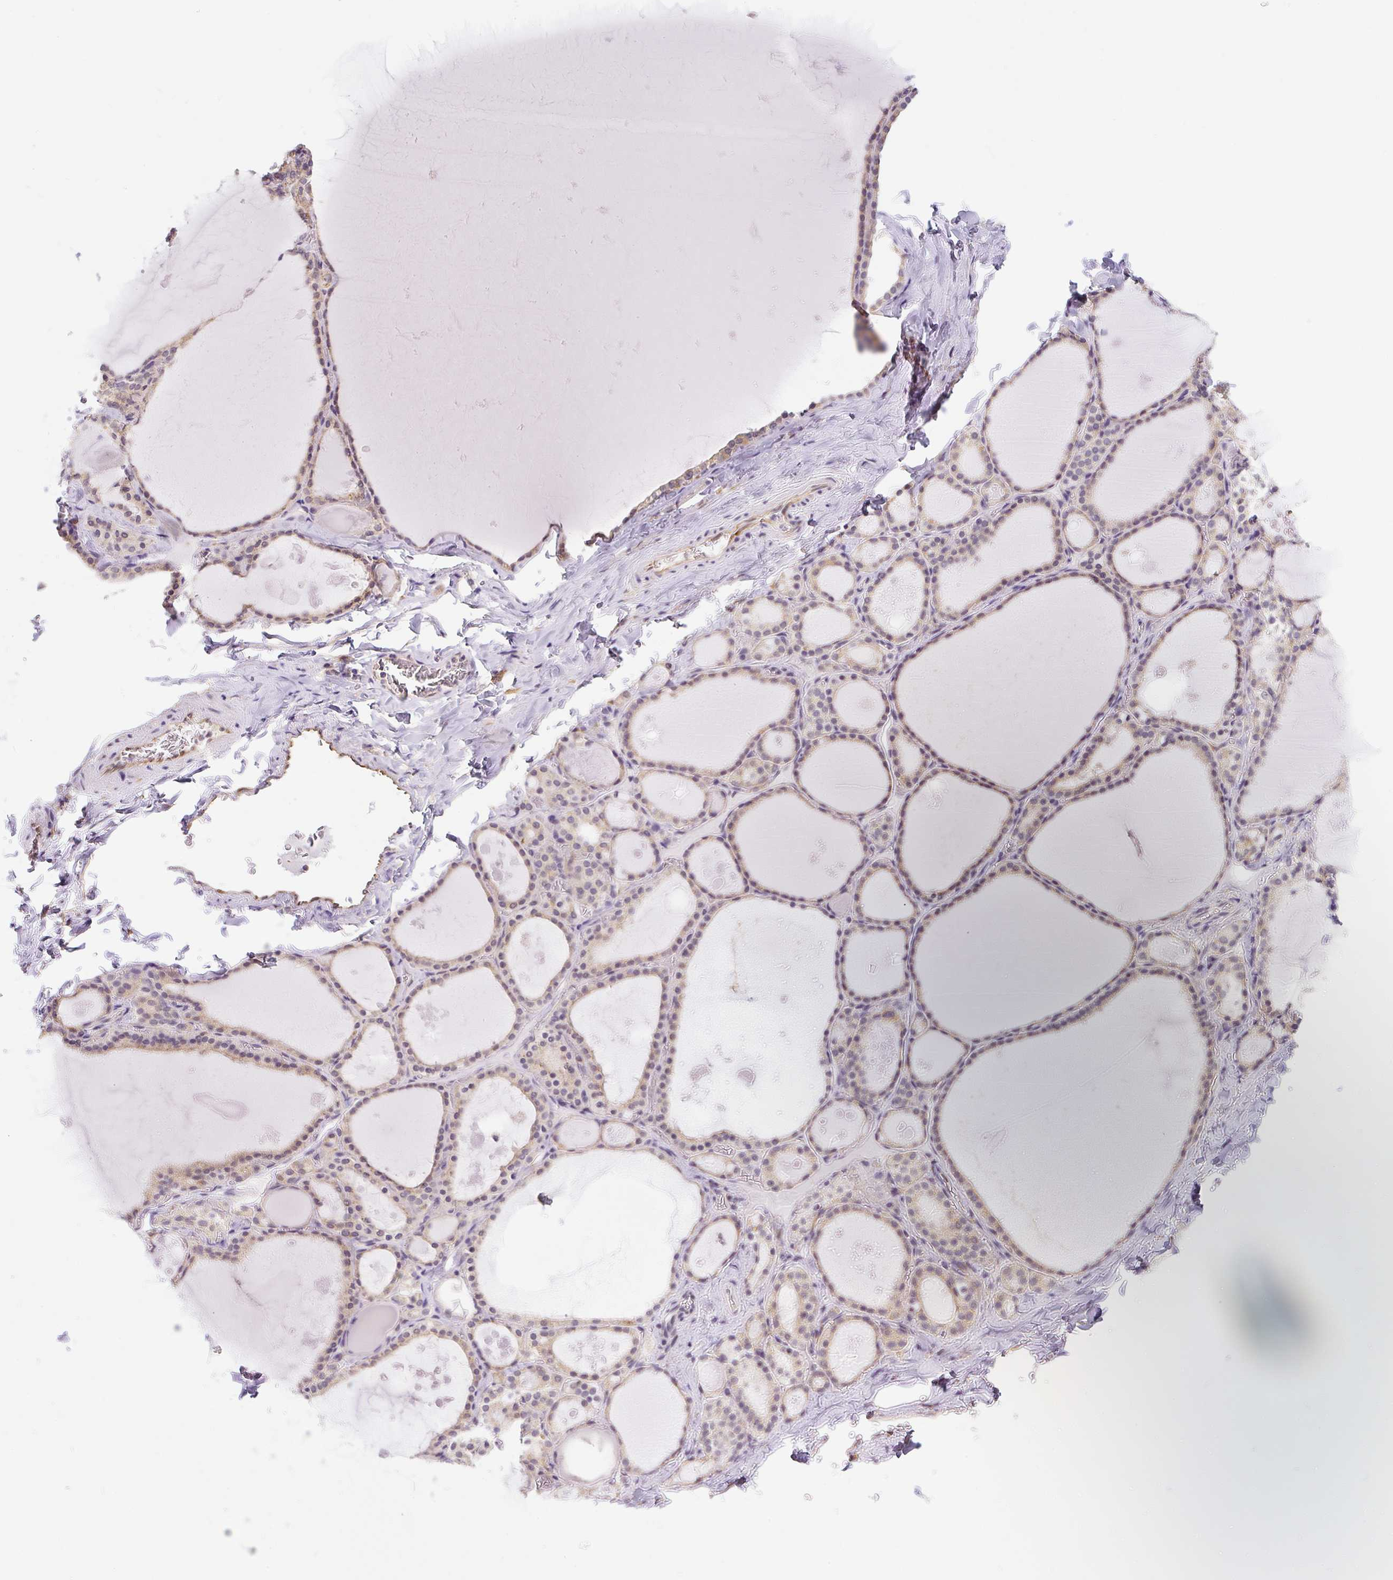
{"staining": {"intensity": "weak", "quantity": "25%-75%", "location": "cytoplasmic/membranous"}, "tissue": "thyroid gland", "cell_type": "Glandular cells", "image_type": "normal", "snomed": [{"axis": "morphology", "description": "Normal tissue, NOS"}, {"axis": "topography", "description": "Thyroid gland"}], "caption": "This image exhibits immunohistochemistry (IHC) staining of unremarkable human thyroid gland, with low weak cytoplasmic/membranous expression in about 25%-75% of glandular cells.", "gene": "PLA2G4A", "patient": {"sex": "male", "age": 56}}